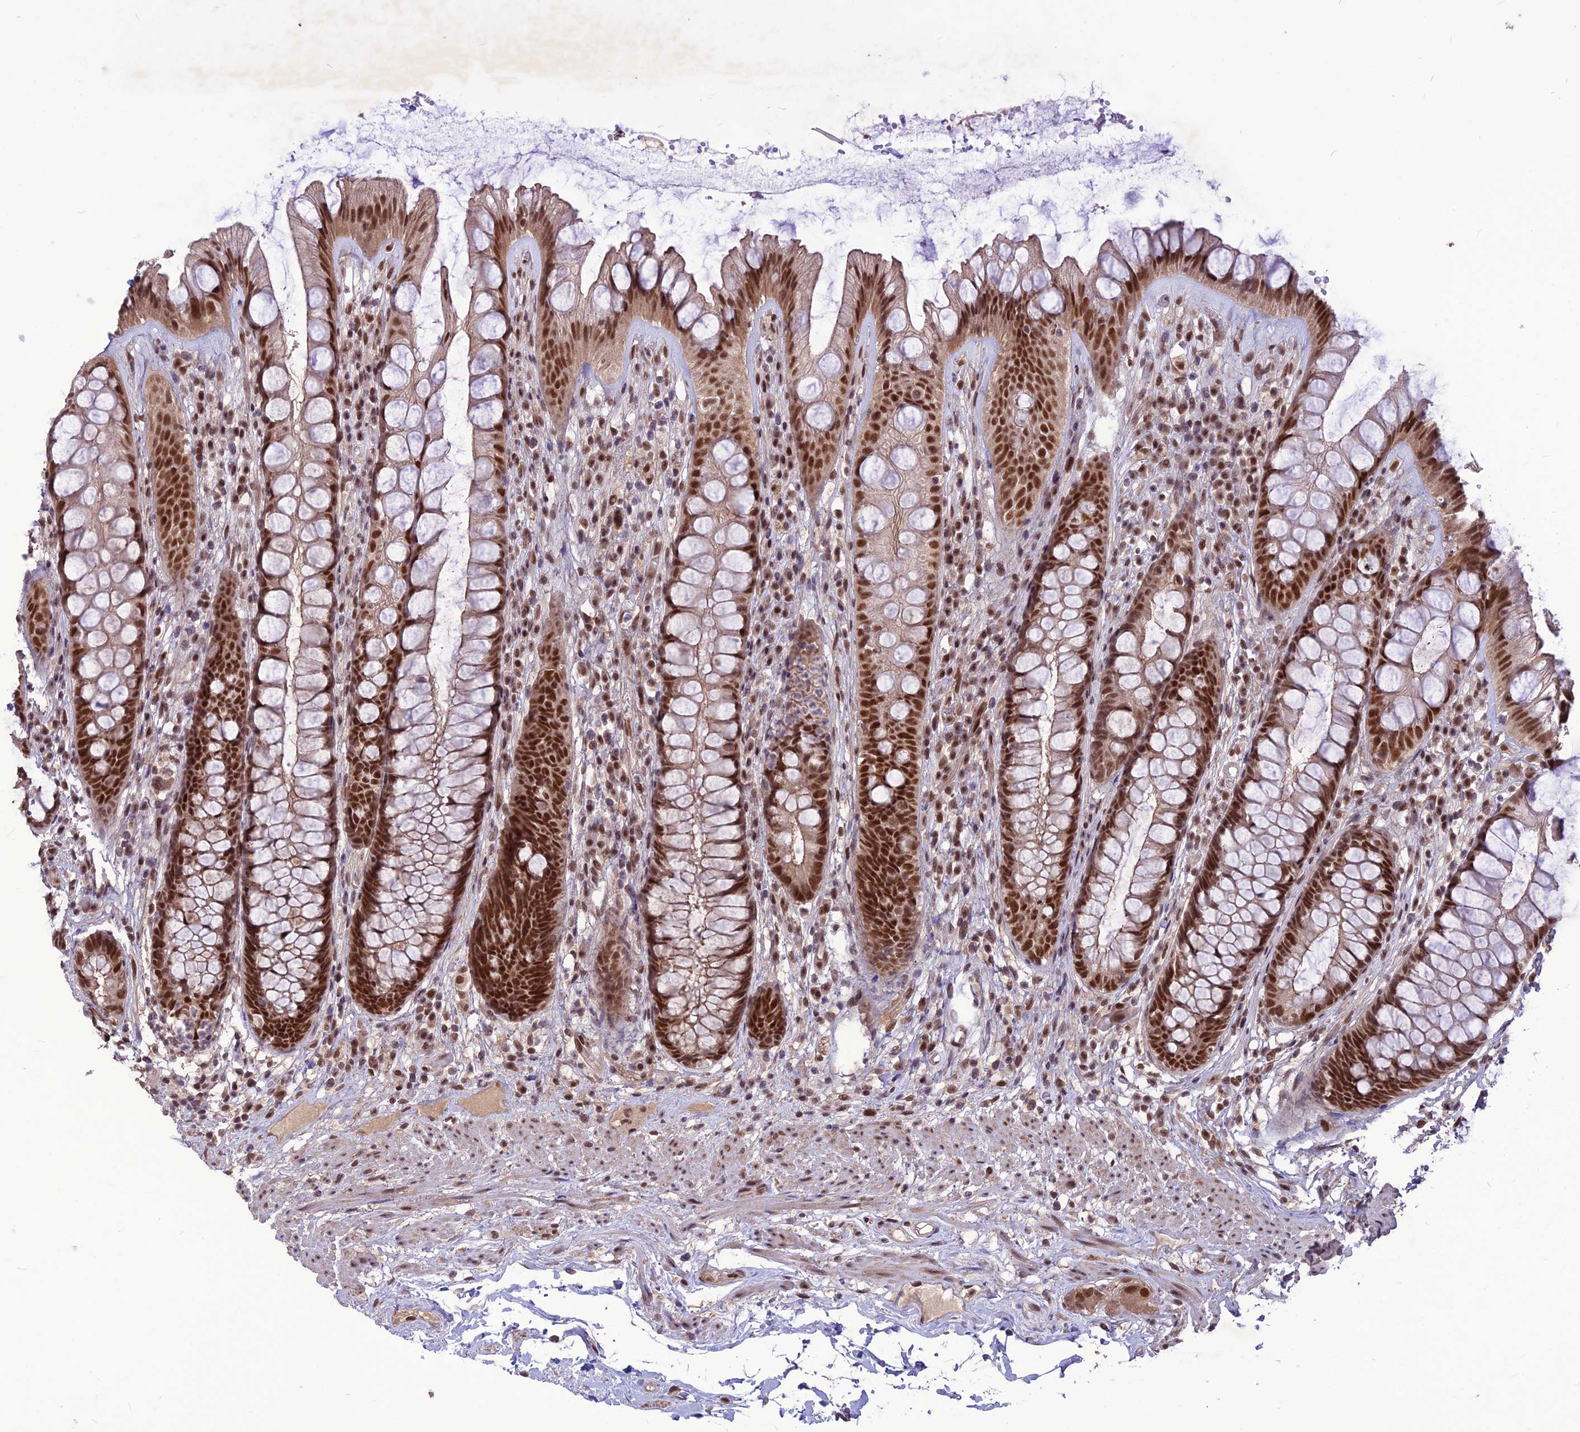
{"staining": {"intensity": "strong", "quantity": ">75%", "location": "nuclear"}, "tissue": "rectum", "cell_type": "Glandular cells", "image_type": "normal", "snomed": [{"axis": "morphology", "description": "Normal tissue, NOS"}, {"axis": "topography", "description": "Rectum"}], "caption": "The image shows immunohistochemical staining of normal rectum. There is strong nuclear staining is identified in approximately >75% of glandular cells.", "gene": "DIS3", "patient": {"sex": "male", "age": 74}}